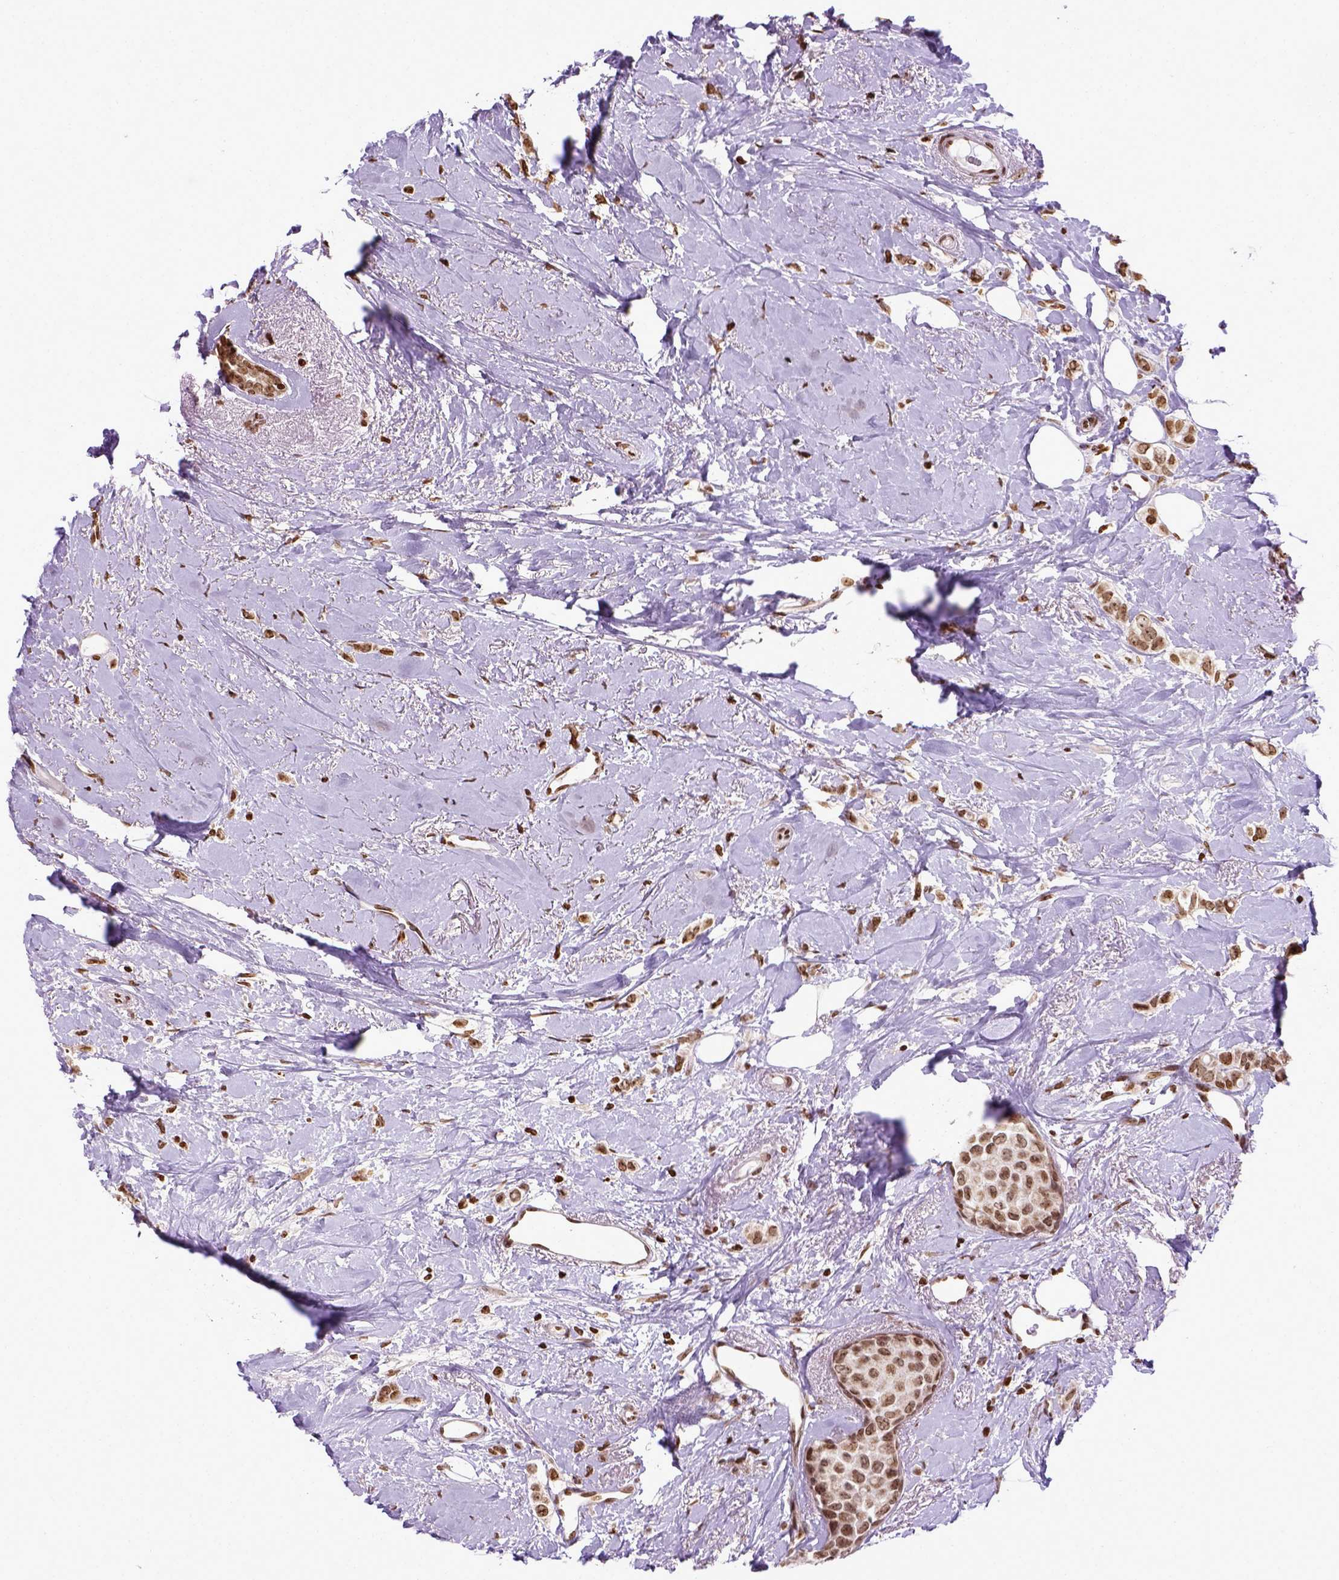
{"staining": {"intensity": "moderate", "quantity": ">75%", "location": "nuclear"}, "tissue": "breast cancer", "cell_type": "Tumor cells", "image_type": "cancer", "snomed": [{"axis": "morphology", "description": "Lobular carcinoma"}, {"axis": "topography", "description": "Breast"}], "caption": "Immunohistochemistry (IHC) micrograph of human breast cancer (lobular carcinoma) stained for a protein (brown), which exhibits medium levels of moderate nuclear positivity in approximately >75% of tumor cells.", "gene": "ZNF75D", "patient": {"sex": "female", "age": 66}}